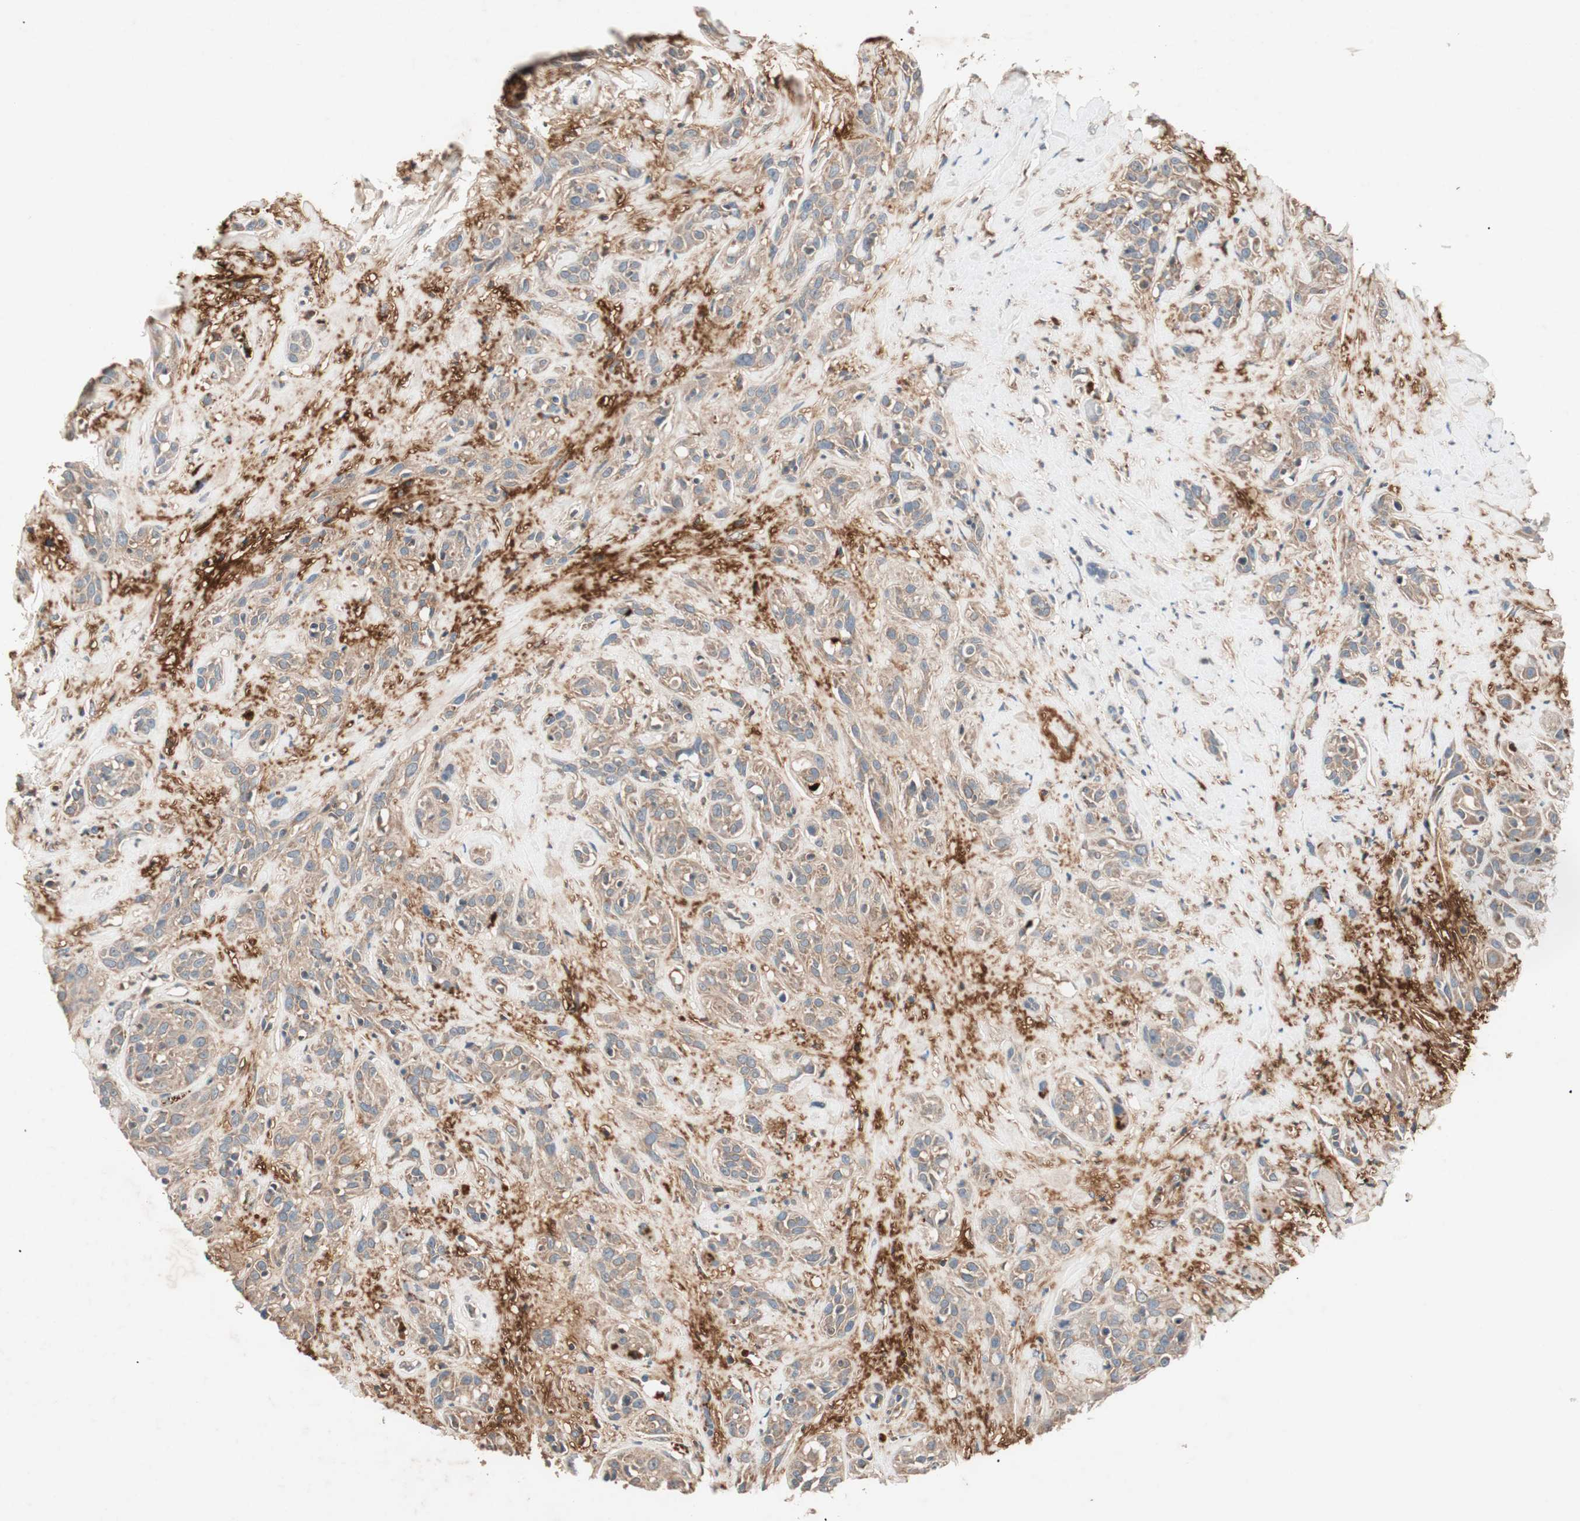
{"staining": {"intensity": "weak", "quantity": ">75%", "location": "cytoplasmic/membranous"}, "tissue": "head and neck cancer", "cell_type": "Tumor cells", "image_type": "cancer", "snomed": [{"axis": "morphology", "description": "Squamous cell carcinoma, NOS"}, {"axis": "topography", "description": "Head-Neck"}], "caption": "Protein staining shows weak cytoplasmic/membranous positivity in approximately >75% of tumor cells in squamous cell carcinoma (head and neck). (Brightfield microscopy of DAB IHC at high magnification).", "gene": "HPN", "patient": {"sex": "male", "age": 62}}